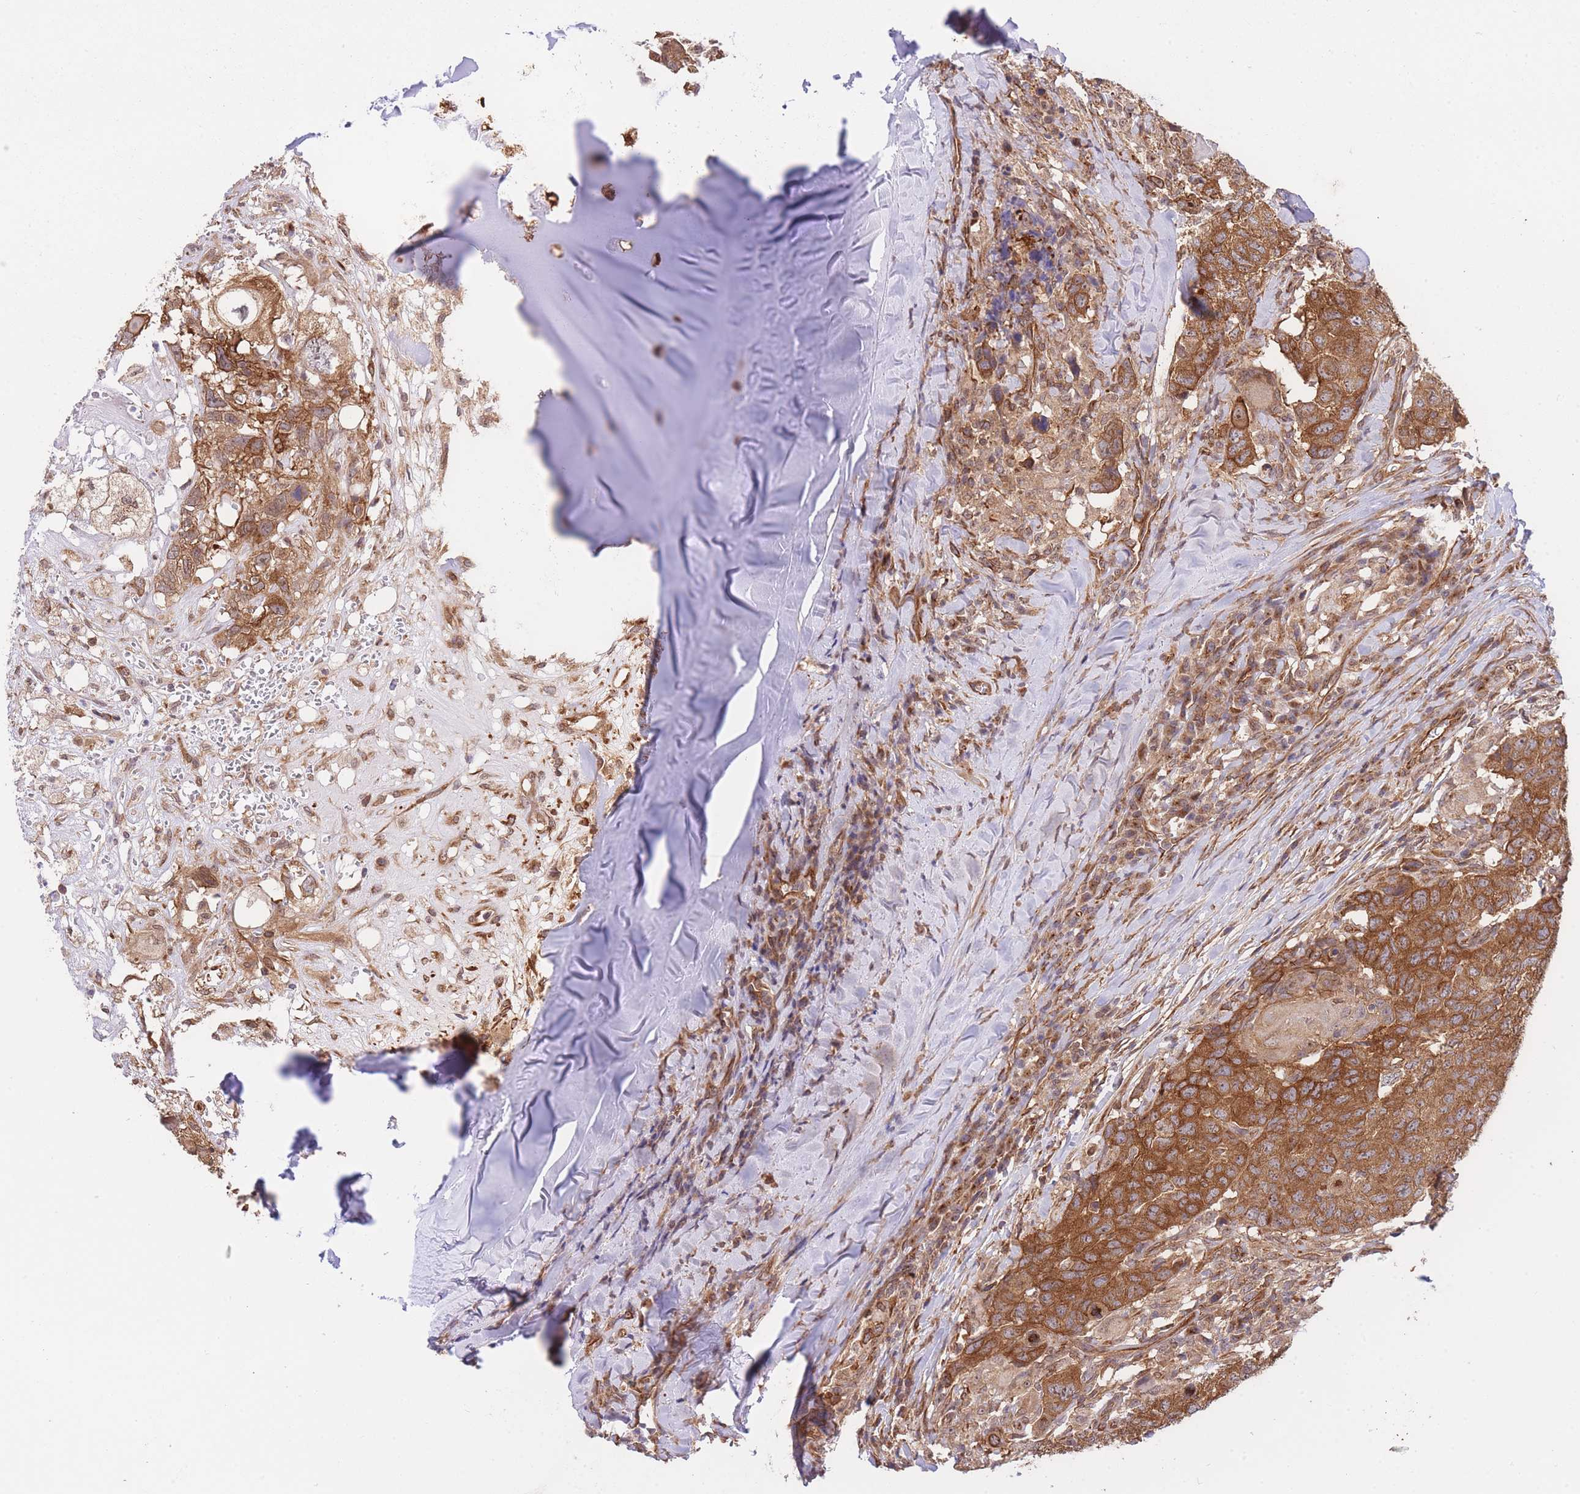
{"staining": {"intensity": "moderate", "quantity": ">75%", "location": "cytoplasmic/membranous"}, "tissue": "head and neck cancer", "cell_type": "Tumor cells", "image_type": "cancer", "snomed": [{"axis": "morphology", "description": "Normal tissue, NOS"}, {"axis": "morphology", "description": "Squamous cell carcinoma, NOS"}, {"axis": "topography", "description": "Skeletal muscle"}, {"axis": "topography", "description": "Vascular tissue"}, {"axis": "topography", "description": "Peripheral nerve tissue"}, {"axis": "topography", "description": "Head-Neck"}], "caption": "Head and neck cancer (squamous cell carcinoma) stained for a protein (brown) demonstrates moderate cytoplasmic/membranous positive staining in approximately >75% of tumor cells.", "gene": "EXOSC8", "patient": {"sex": "male", "age": 66}}